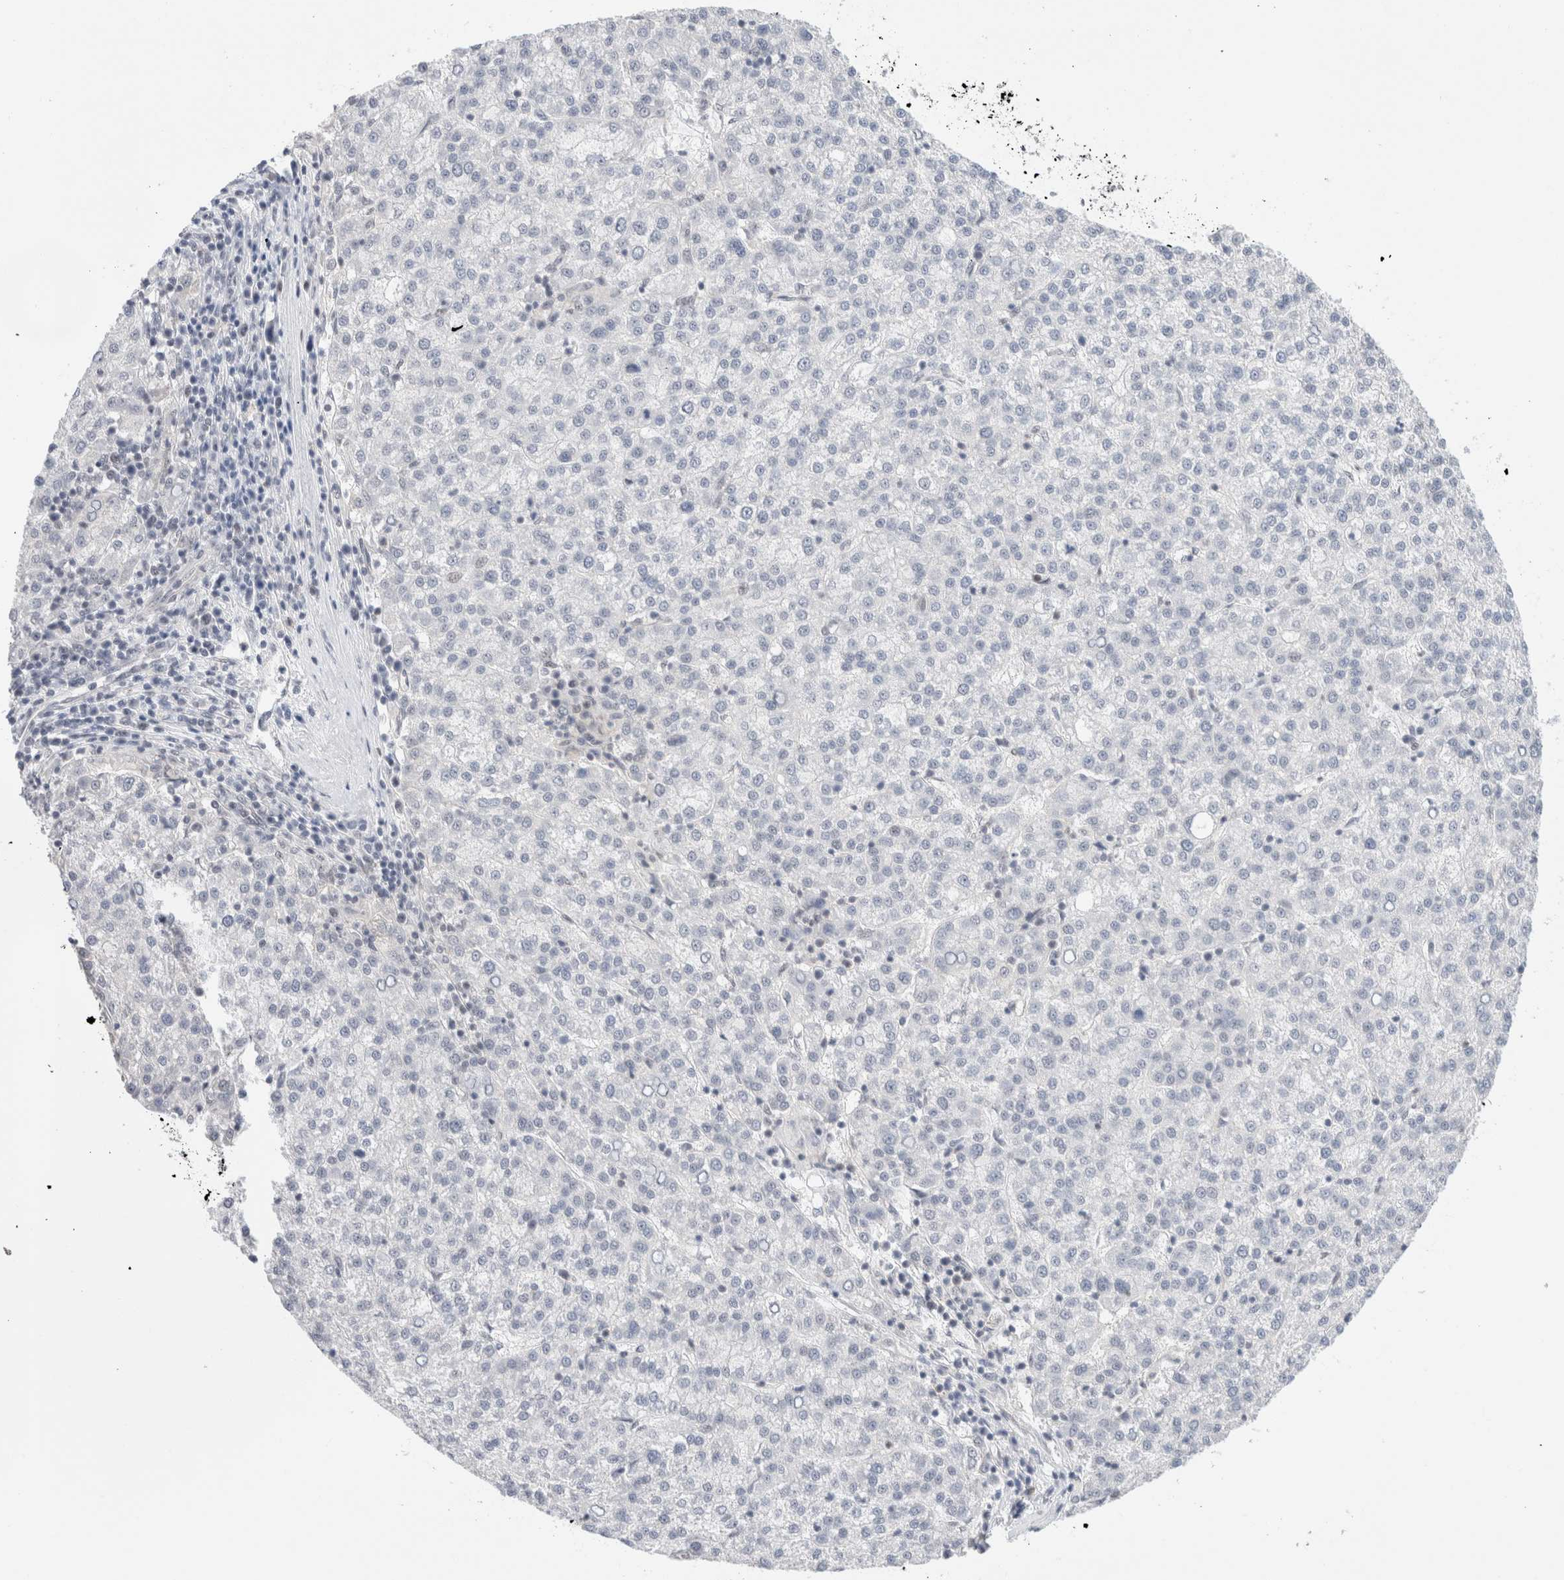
{"staining": {"intensity": "negative", "quantity": "none", "location": "none"}, "tissue": "liver cancer", "cell_type": "Tumor cells", "image_type": "cancer", "snomed": [{"axis": "morphology", "description": "Carcinoma, Hepatocellular, NOS"}, {"axis": "topography", "description": "Liver"}], "caption": "An image of liver hepatocellular carcinoma stained for a protein exhibits no brown staining in tumor cells.", "gene": "GATAD2A", "patient": {"sex": "female", "age": 58}}